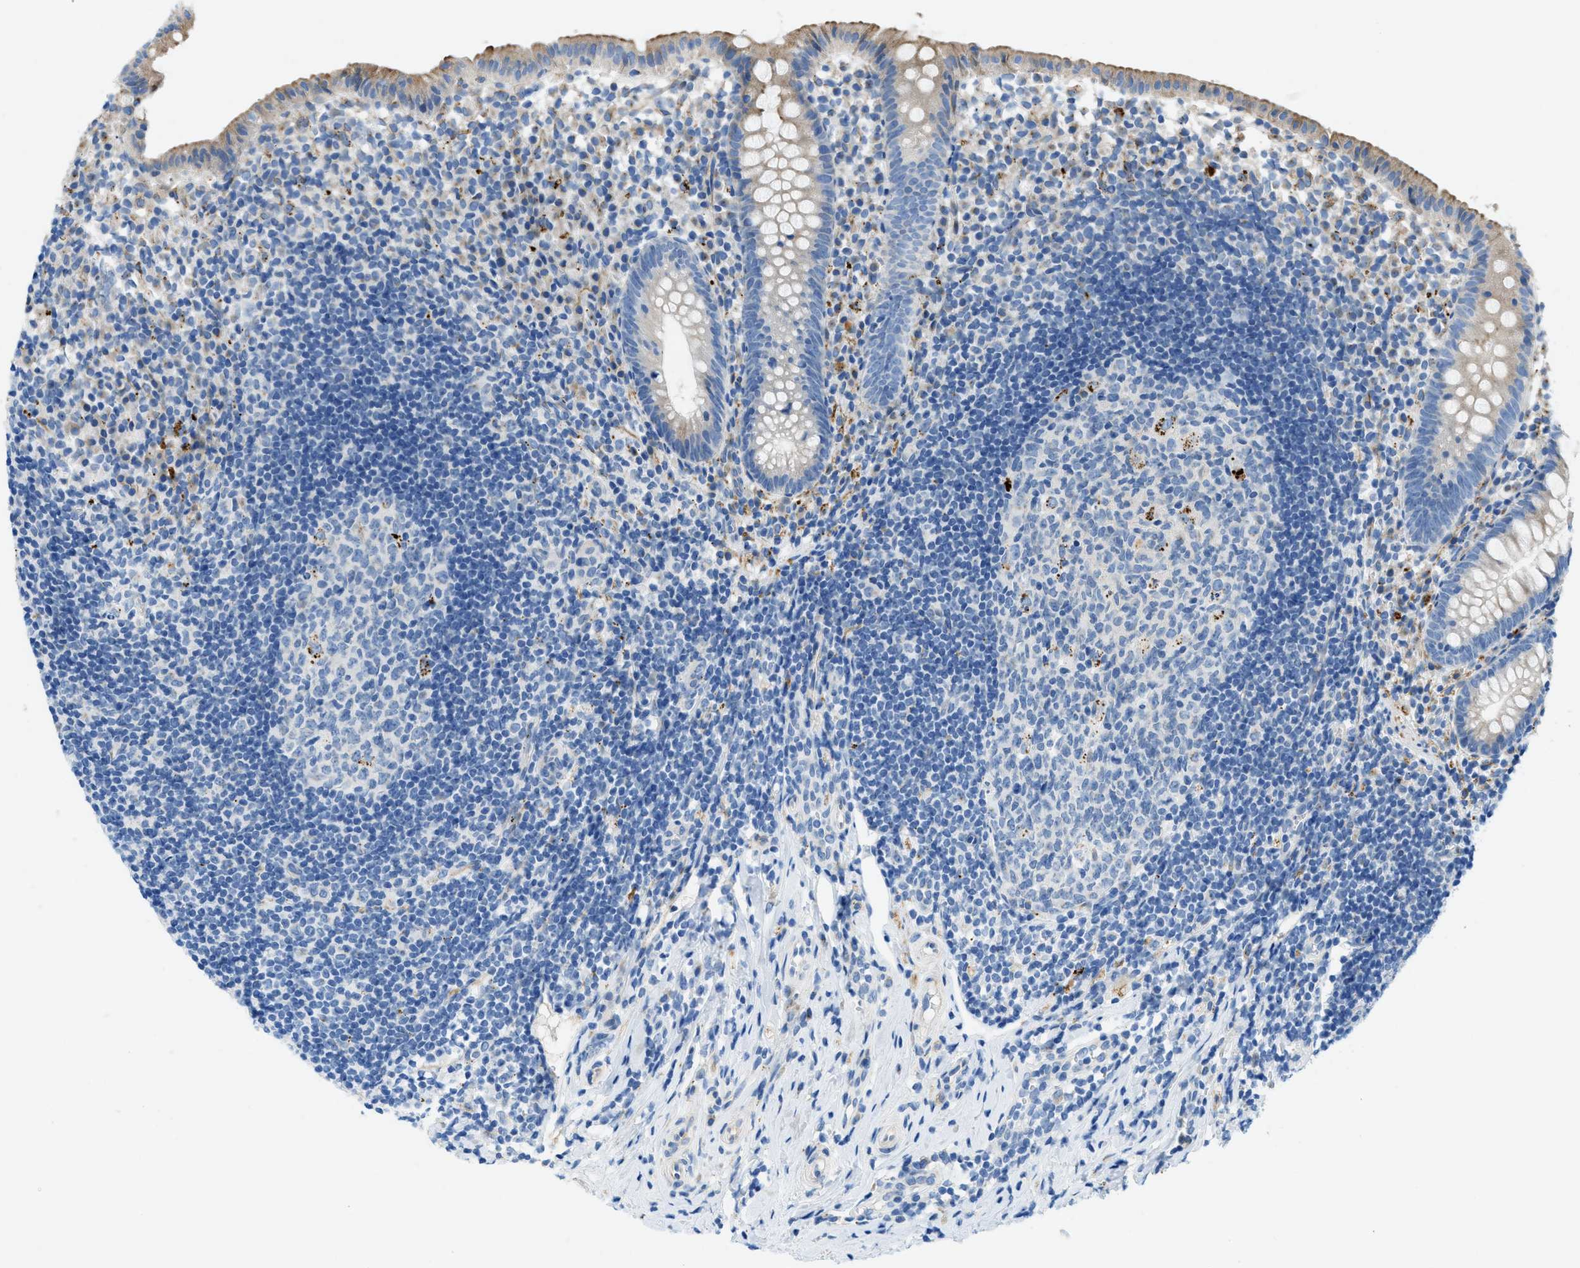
{"staining": {"intensity": "weak", "quantity": "<25%", "location": "cytoplasmic/membranous"}, "tissue": "appendix", "cell_type": "Glandular cells", "image_type": "normal", "snomed": [{"axis": "morphology", "description": "Normal tissue, NOS"}, {"axis": "topography", "description": "Appendix"}], "caption": "This is a image of IHC staining of normal appendix, which shows no positivity in glandular cells. Nuclei are stained in blue.", "gene": "TMEM248", "patient": {"sex": "female", "age": 20}}